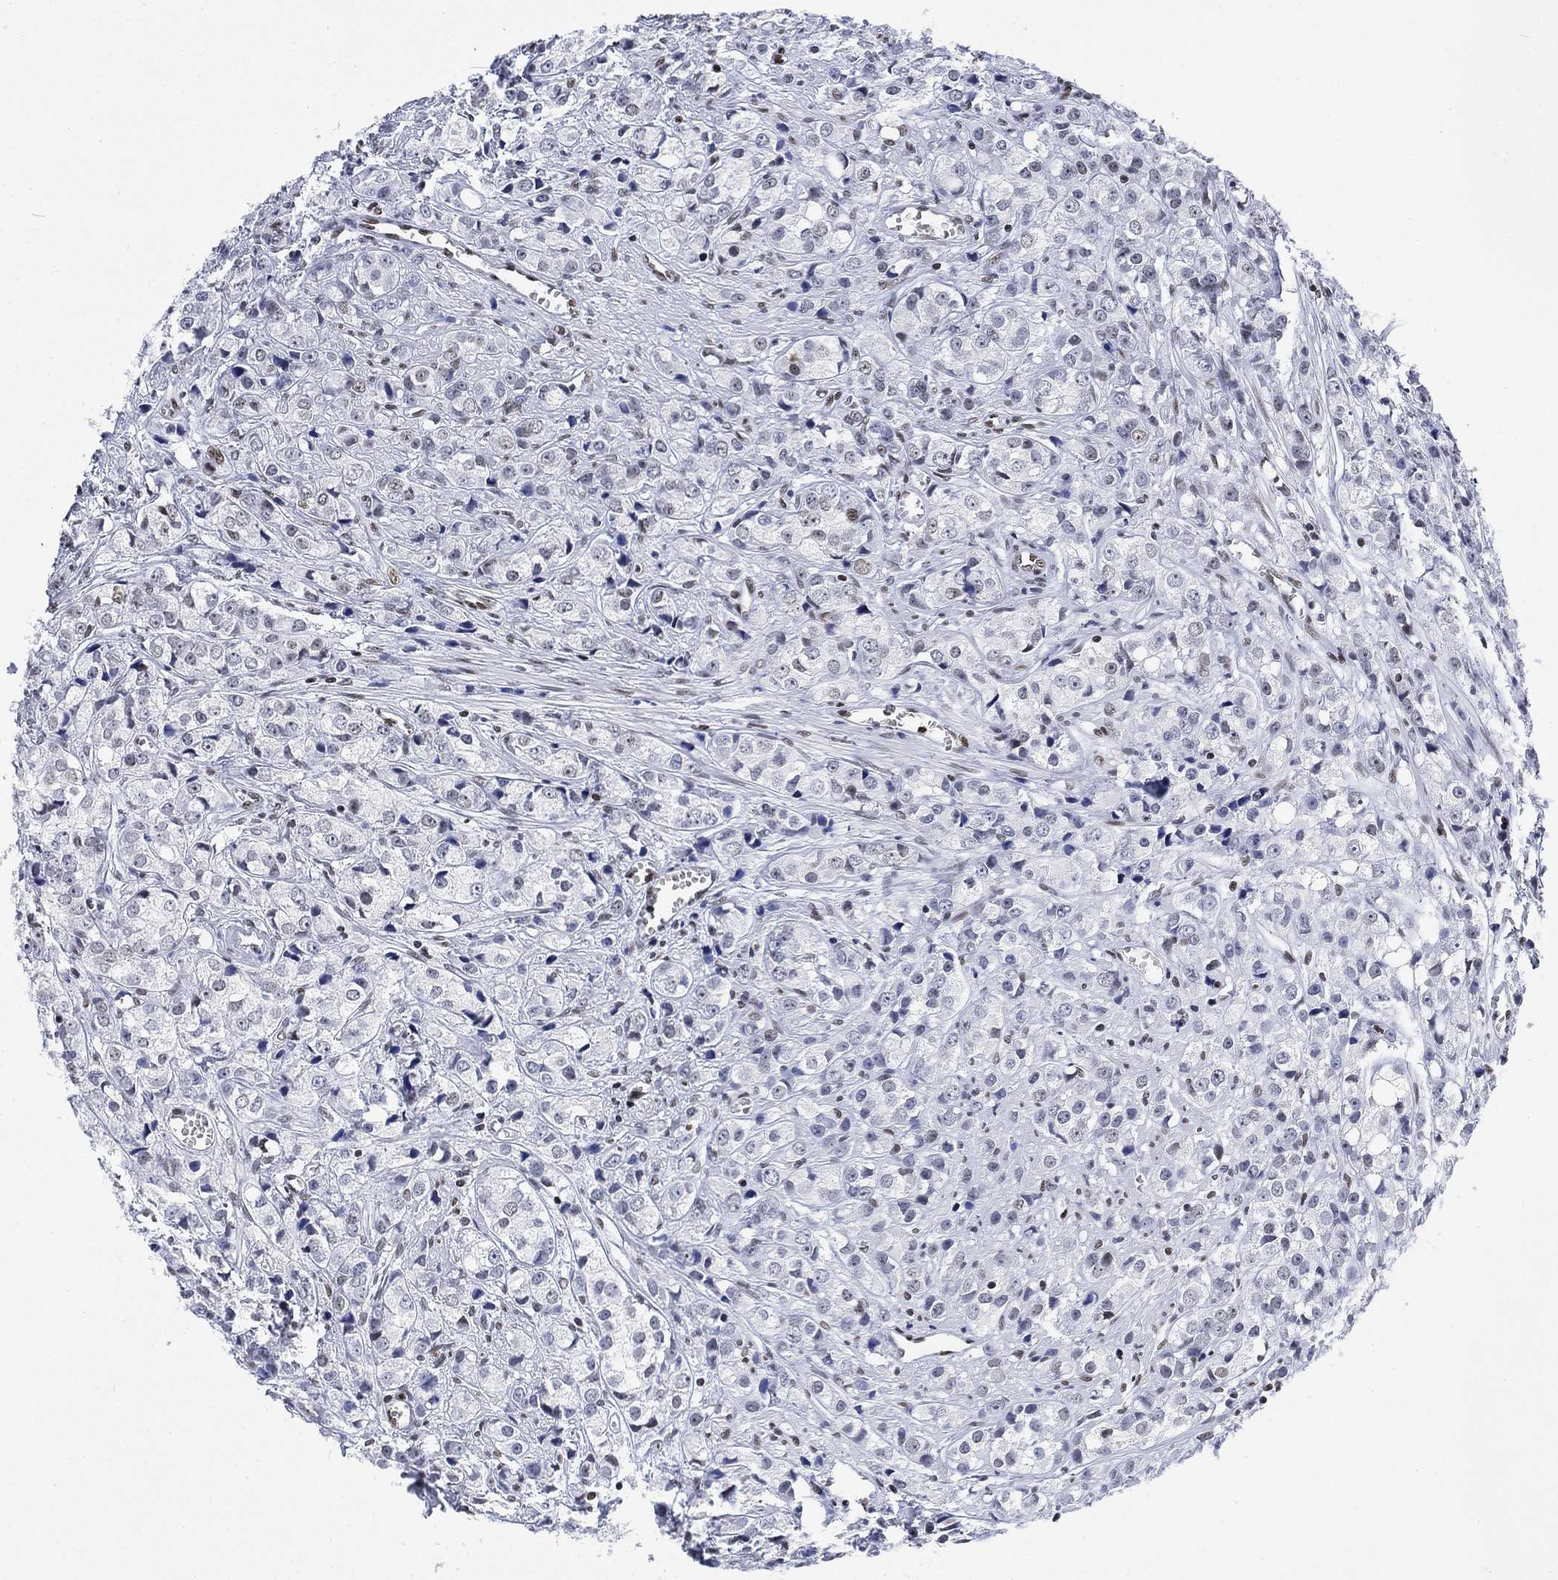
{"staining": {"intensity": "negative", "quantity": "none", "location": "none"}, "tissue": "prostate cancer", "cell_type": "Tumor cells", "image_type": "cancer", "snomed": [{"axis": "morphology", "description": "Adenocarcinoma, Medium grade"}, {"axis": "topography", "description": "Prostate"}], "caption": "High magnification brightfield microscopy of prostate medium-grade adenocarcinoma stained with DAB (brown) and counterstained with hematoxylin (blue): tumor cells show no significant staining. (IHC, brightfield microscopy, high magnification).", "gene": "H1-10", "patient": {"sex": "male", "age": 74}}